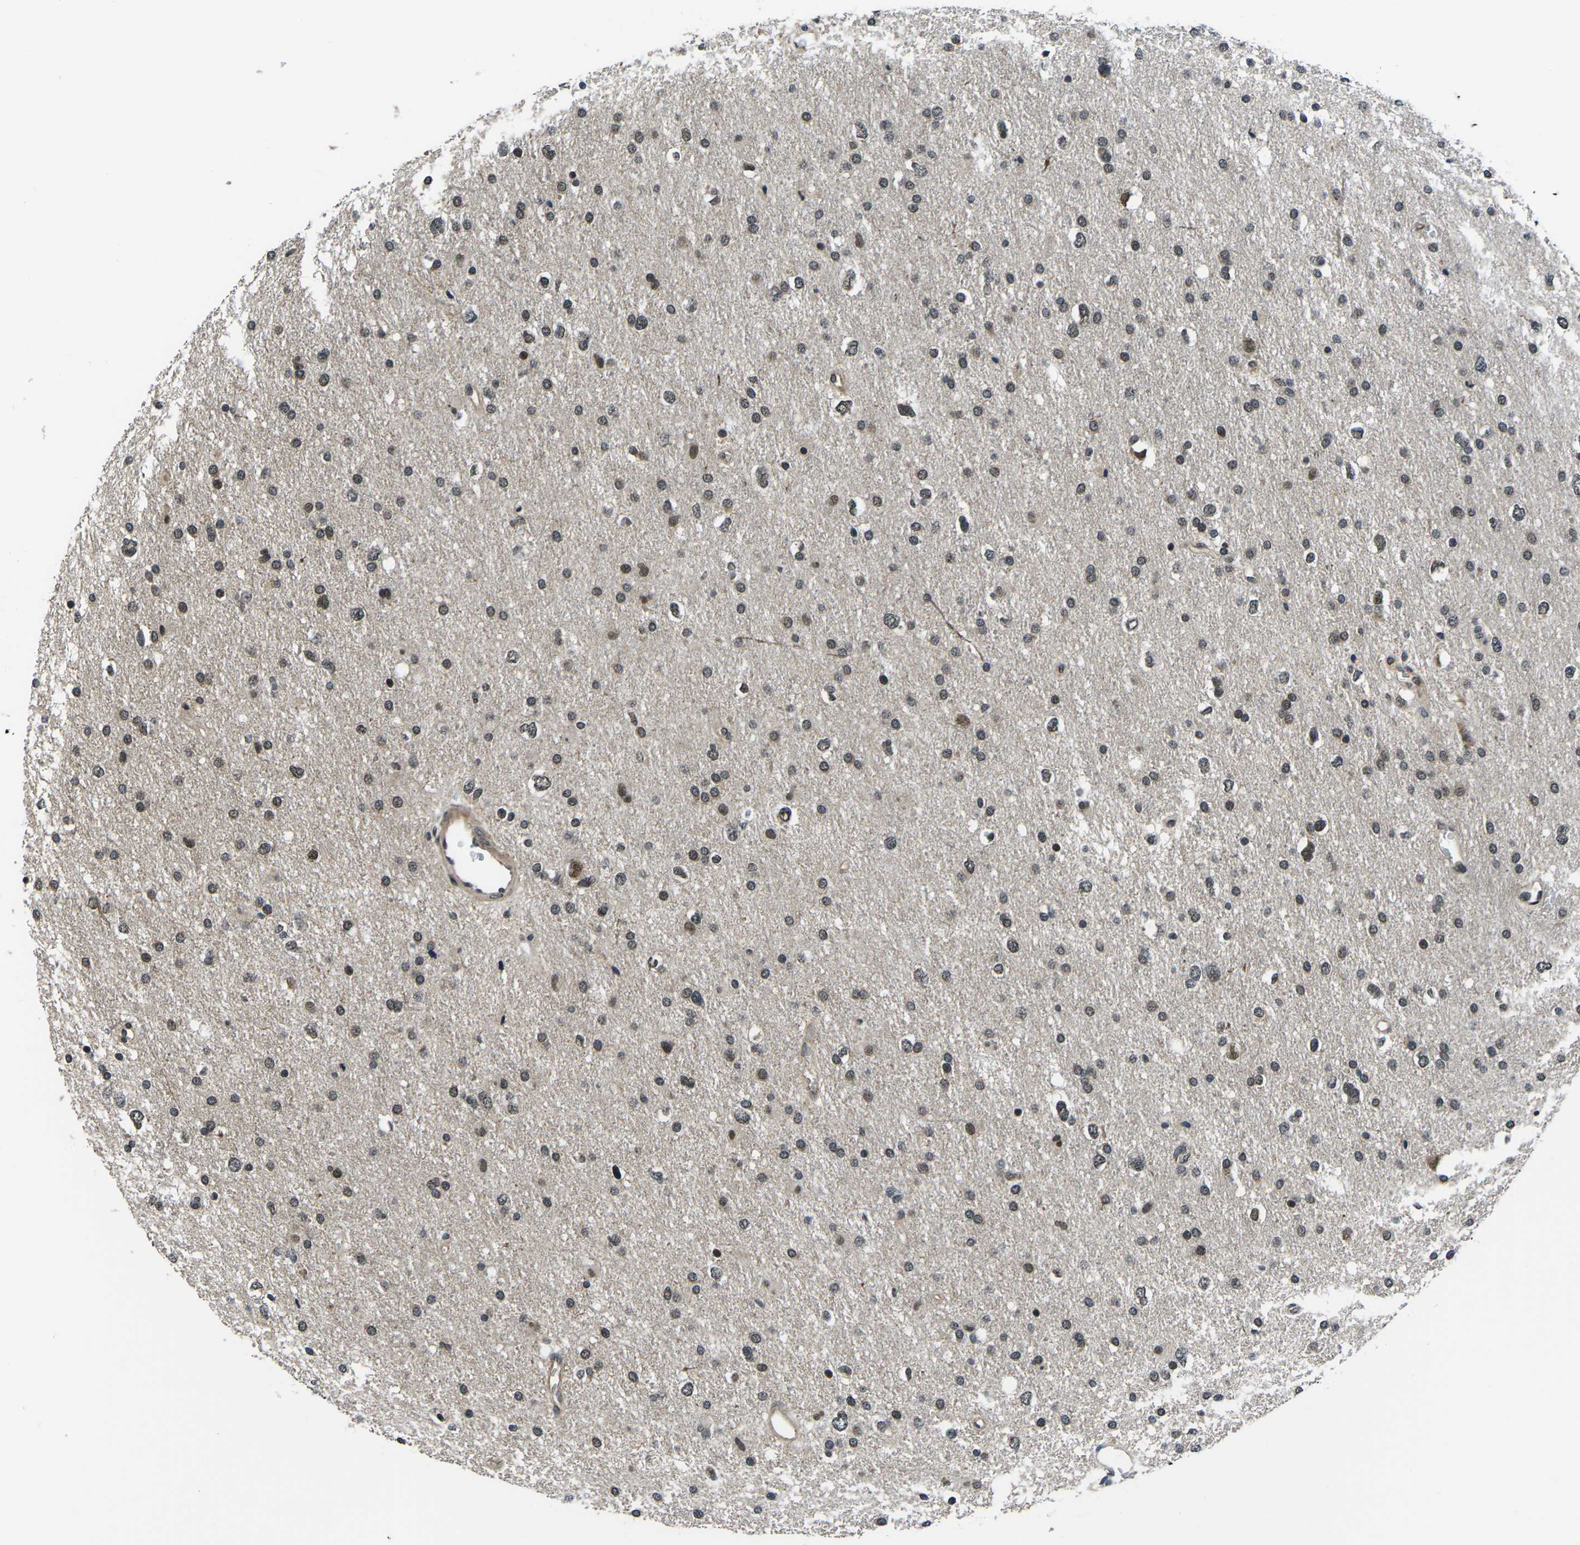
{"staining": {"intensity": "weak", "quantity": ">75%", "location": "nuclear"}, "tissue": "glioma", "cell_type": "Tumor cells", "image_type": "cancer", "snomed": [{"axis": "morphology", "description": "Glioma, malignant, Low grade"}, {"axis": "topography", "description": "Brain"}], "caption": "The image displays staining of glioma, revealing weak nuclear protein positivity (brown color) within tumor cells. (DAB = brown stain, brightfield microscopy at high magnification).", "gene": "CCNE1", "patient": {"sex": "female", "age": 37}}